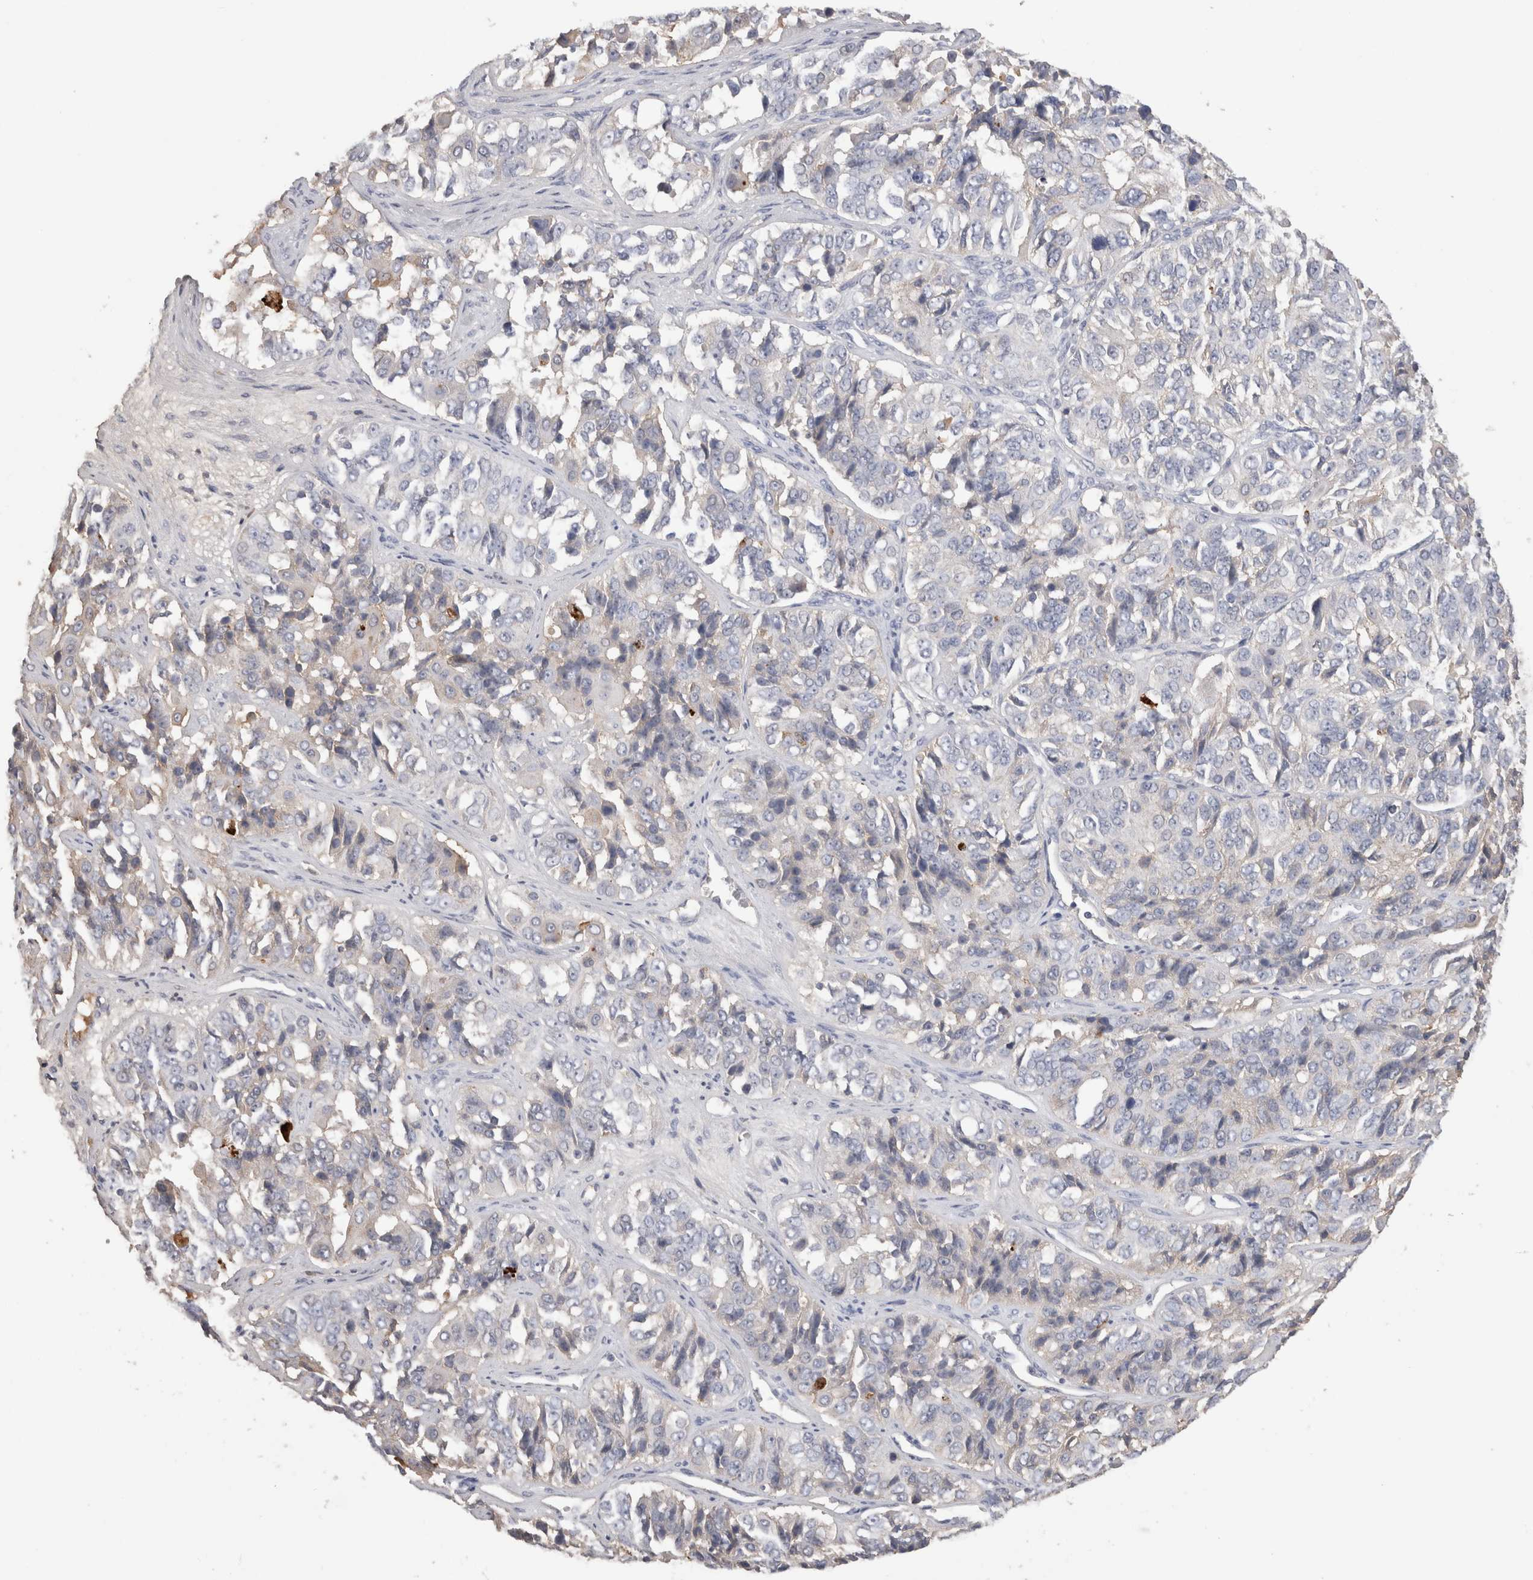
{"staining": {"intensity": "negative", "quantity": "none", "location": "none"}, "tissue": "ovarian cancer", "cell_type": "Tumor cells", "image_type": "cancer", "snomed": [{"axis": "morphology", "description": "Carcinoma, endometroid"}, {"axis": "topography", "description": "Ovary"}], "caption": "A histopathology image of ovarian cancer stained for a protein displays no brown staining in tumor cells.", "gene": "PPP3CC", "patient": {"sex": "female", "age": 51}}